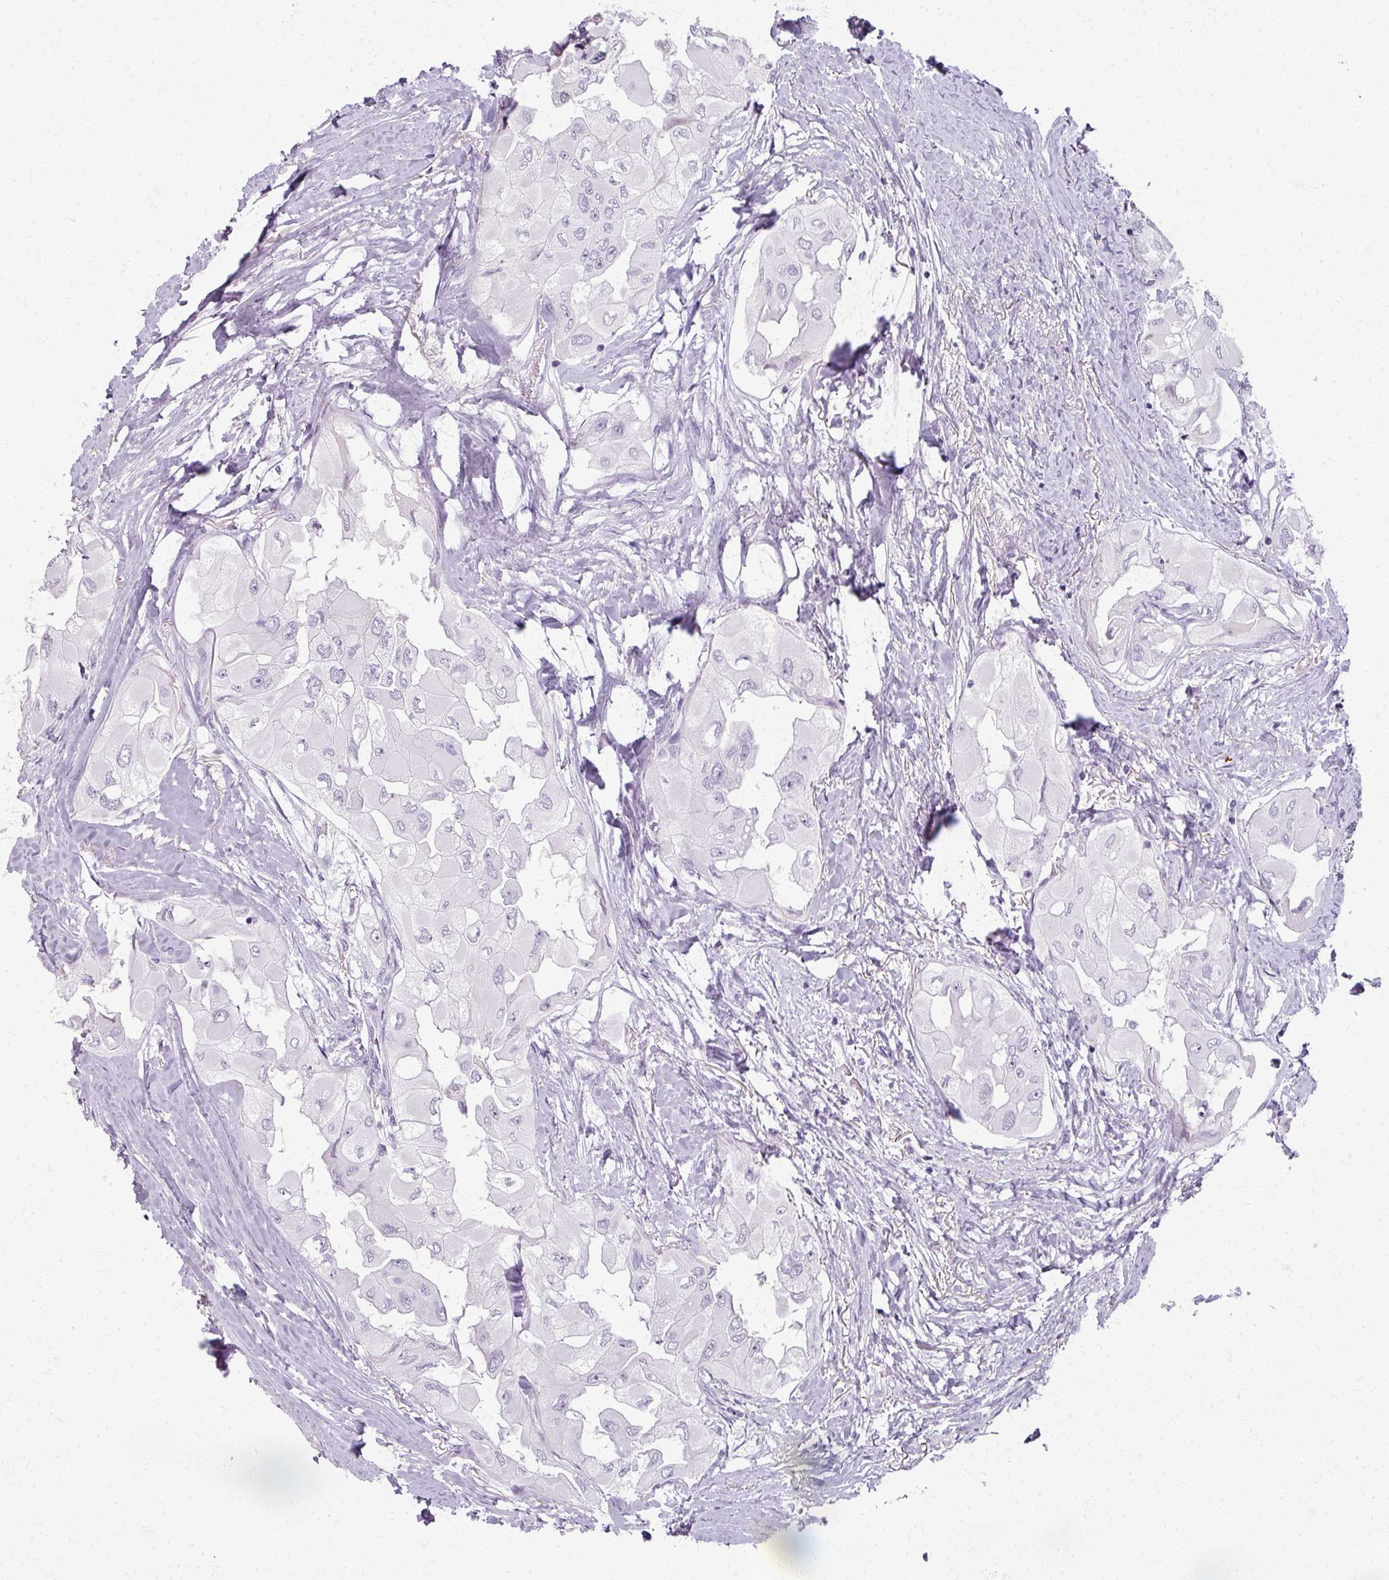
{"staining": {"intensity": "negative", "quantity": "none", "location": "none"}, "tissue": "thyroid cancer", "cell_type": "Tumor cells", "image_type": "cancer", "snomed": [{"axis": "morphology", "description": "Normal tissue, NOS"}, {"axis": "morphology", "description": "Papillary adenocarcinoma, NOS"}, {"axis": "topography", "description": "Thyroid gland"}], "caption": "This is a photomicrograph of IHC staining of thyroid cancer, which shows no staining in tumor cells.", "gene": "RFPL2", "patient": {"sex": "female", "age": 59}}